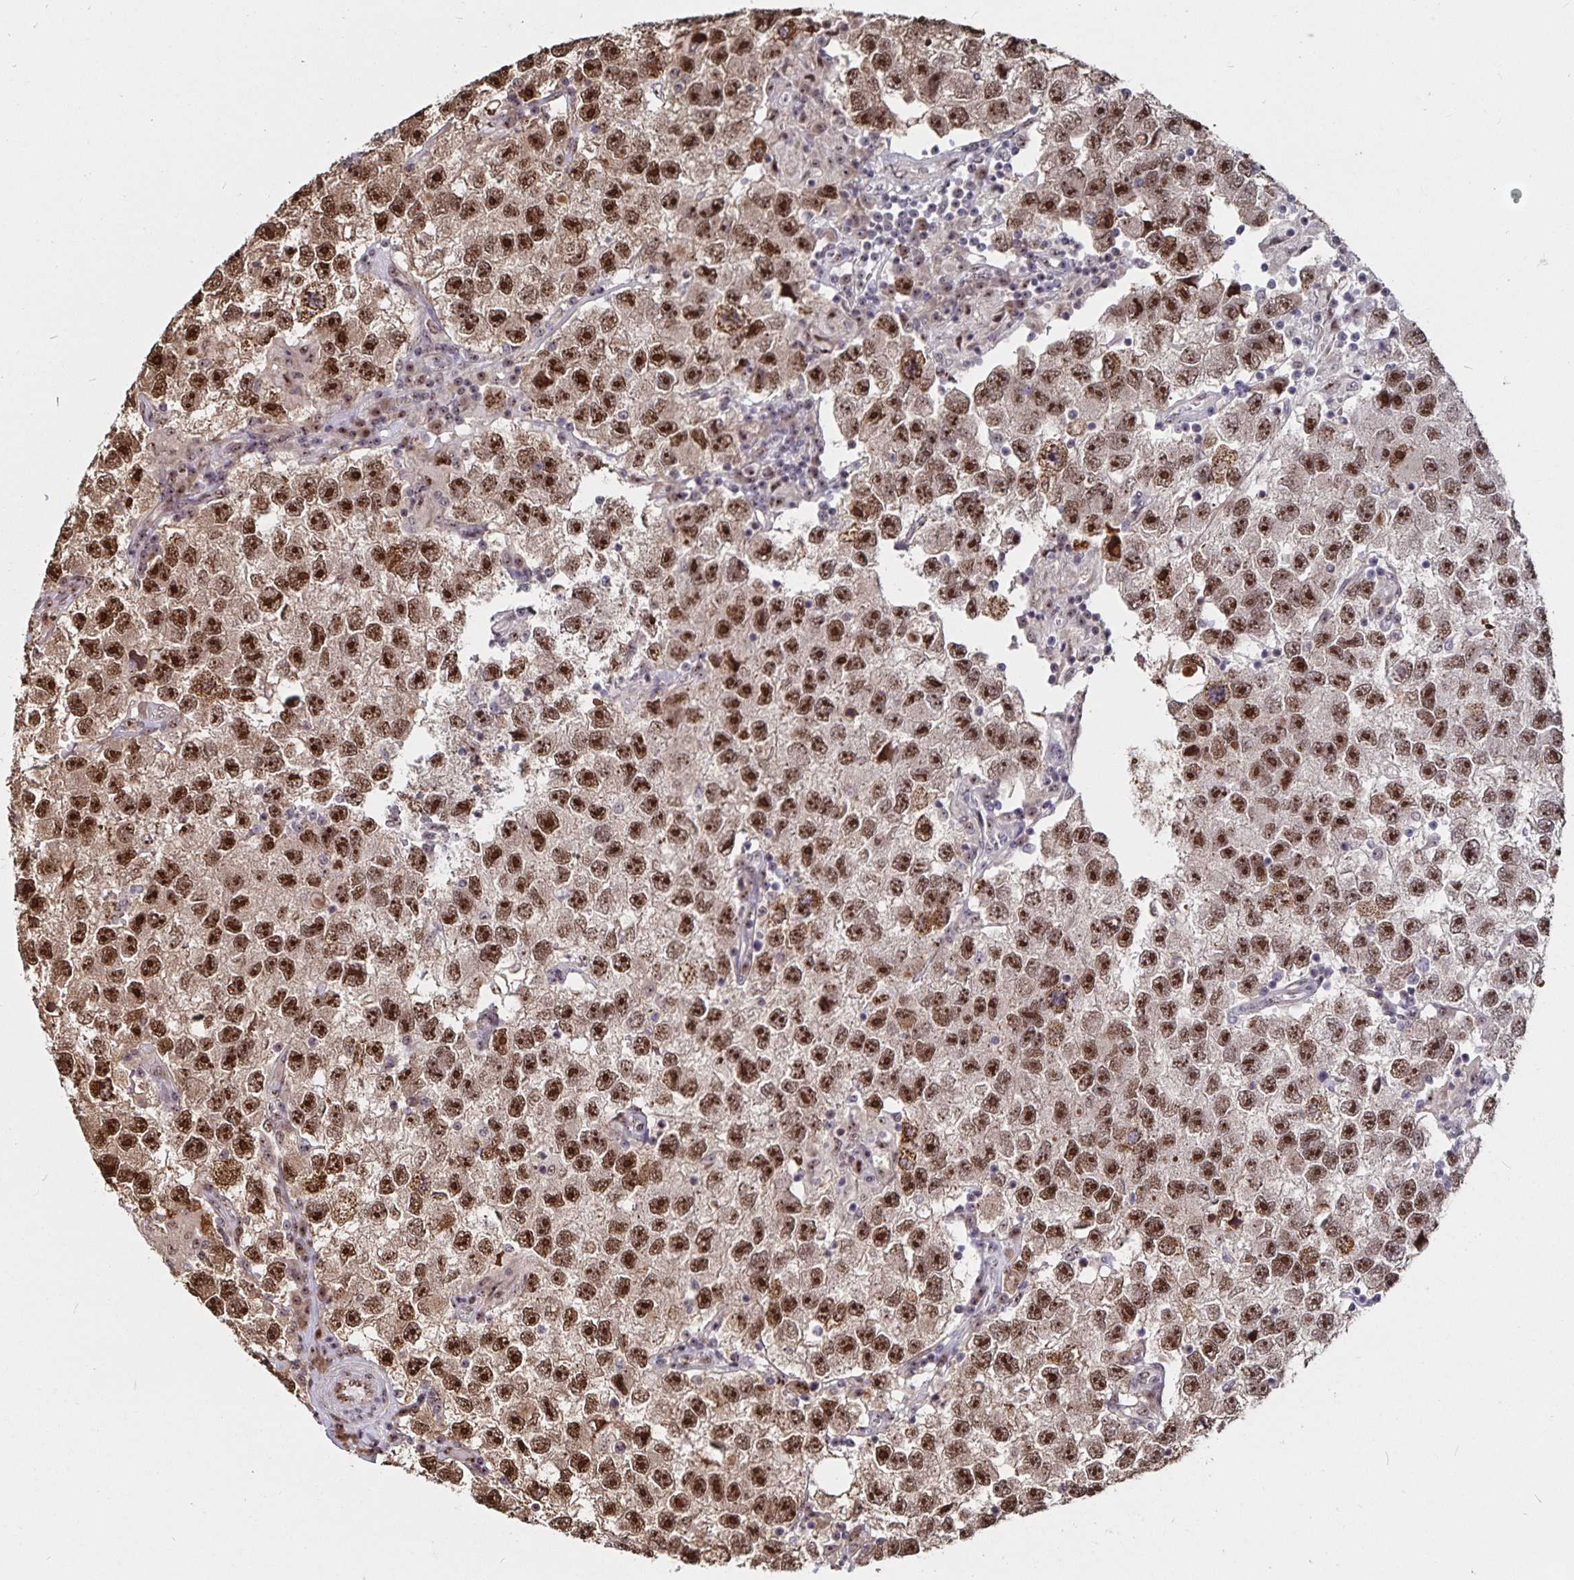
{"staining": {"intensity": "strong", "quantity": ">75%", "location": "nuclear"}, "tissue": "testis cancer", "cell_type": "Tumor cells", "image_type": "cancer", "snomed": [{"axis": "morphology", "description": "Seminoma, NOS"}, {"axis": "topography", "description": "Testis"}], "caption": "An immunohistochemistry (IHC) image of neoplastic tissue is shown. Protein staining in brown labels strong nuclear positivity in testis seminoma within tumor cells. The staining was performed using DAB (3,3'-diaminobenzidine) to visualize the protein expression in brown, while the nuclei were stained in blue with hematoxylin (Magnification: 20x).", "gene": "LAS1L", "patient": {"sex": "male", "age": 26}}